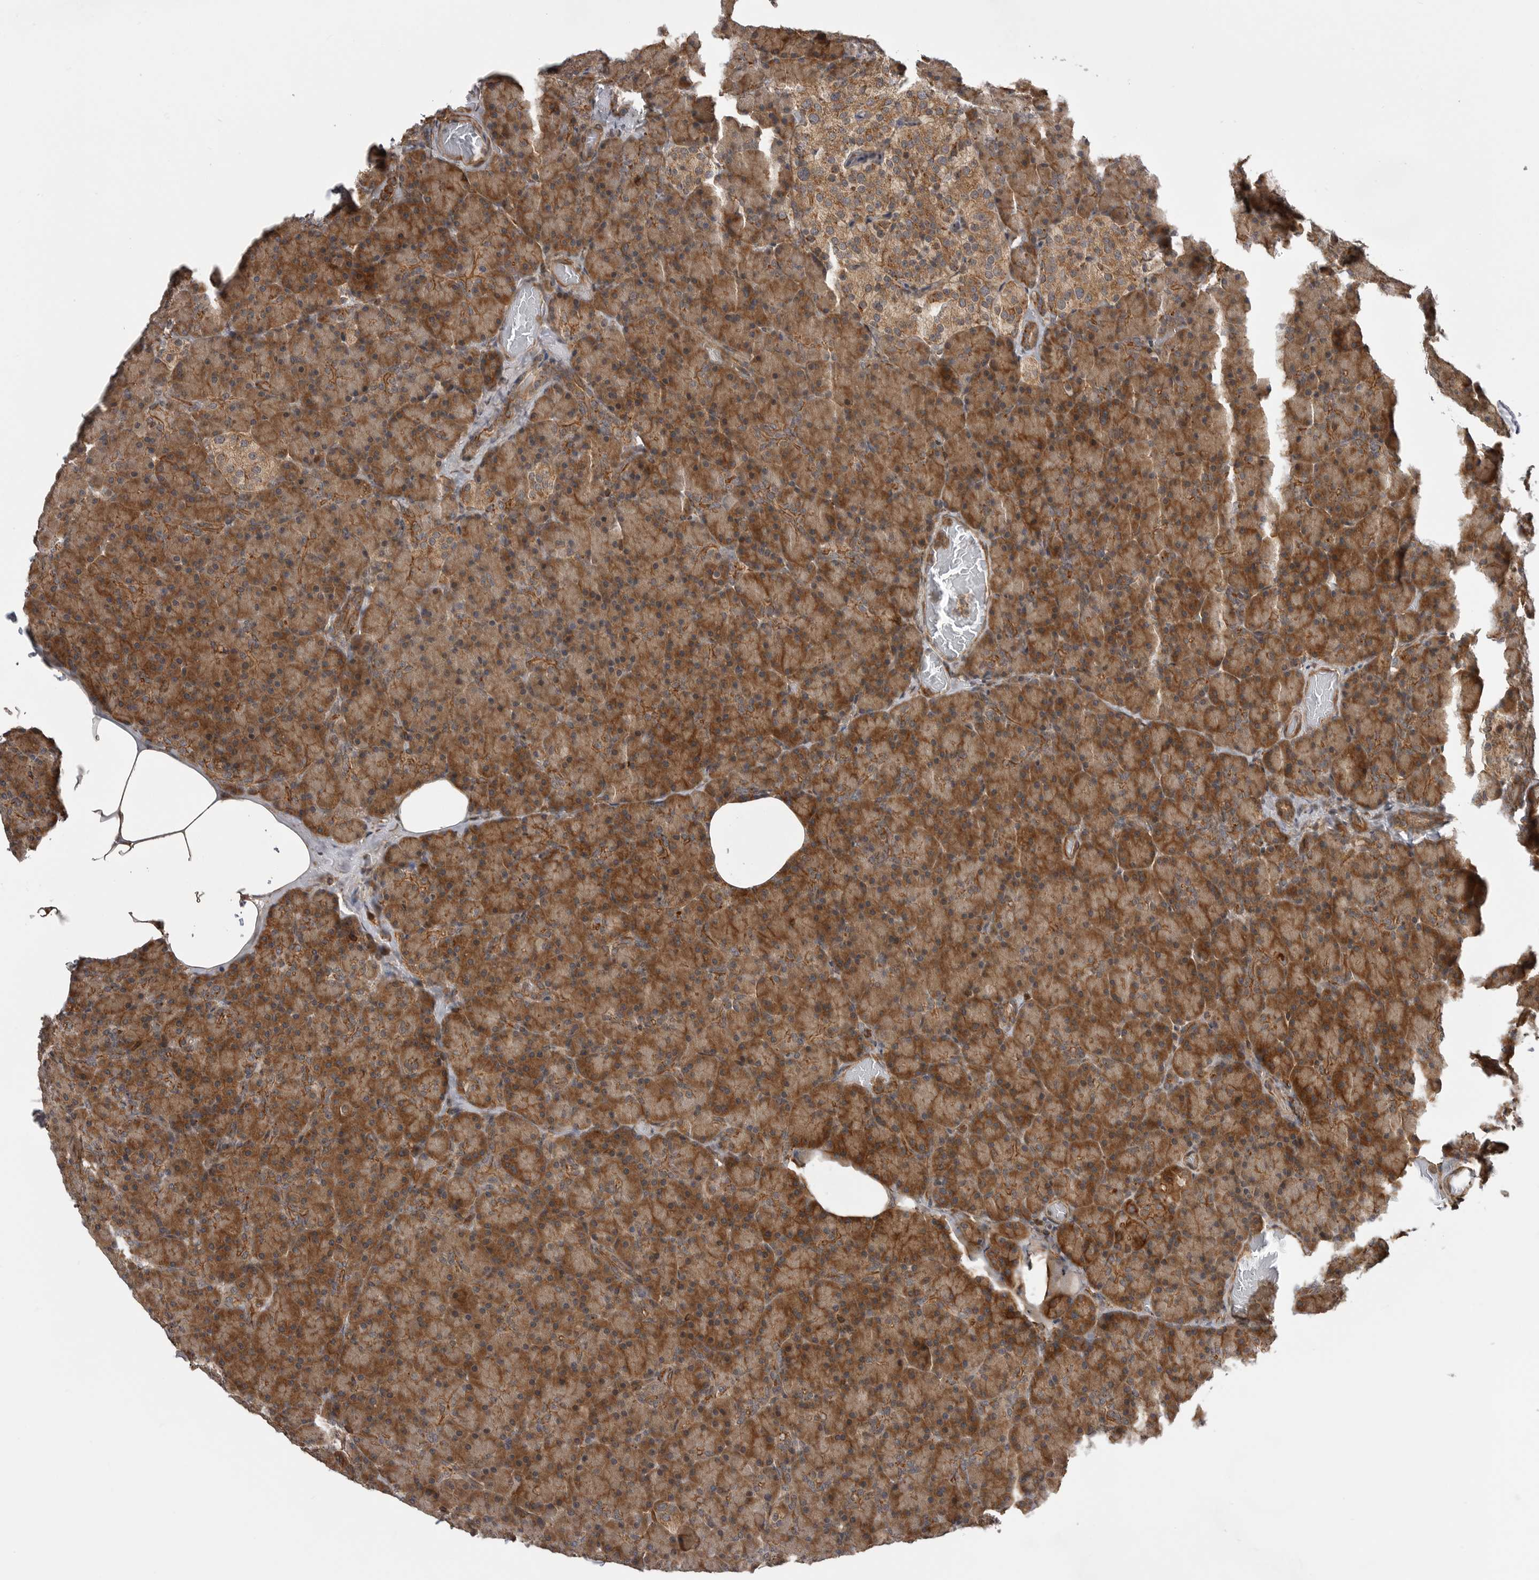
{"staining": {"intensity": "moderate", "quantity": "25%-75%", "location": "cytoplasmic/membranous"}, "tissue": "pancreas", "cell_type": "Exocrine glandular cells", "image_type": "normal", "snomed": [{"axis": "morphology", "description": "Normal tissue, NOS"}, {"axis": "topography", "description": "Pancreas"}], "caption": "The histopathology image displays staining of benign pancreas, revealing moderate cytoplasmic/membranous protein expression (brown color) within exocrine glandular cells.", "gene": "TRIM56", "patient": {"sex": "female", "age": 43}}